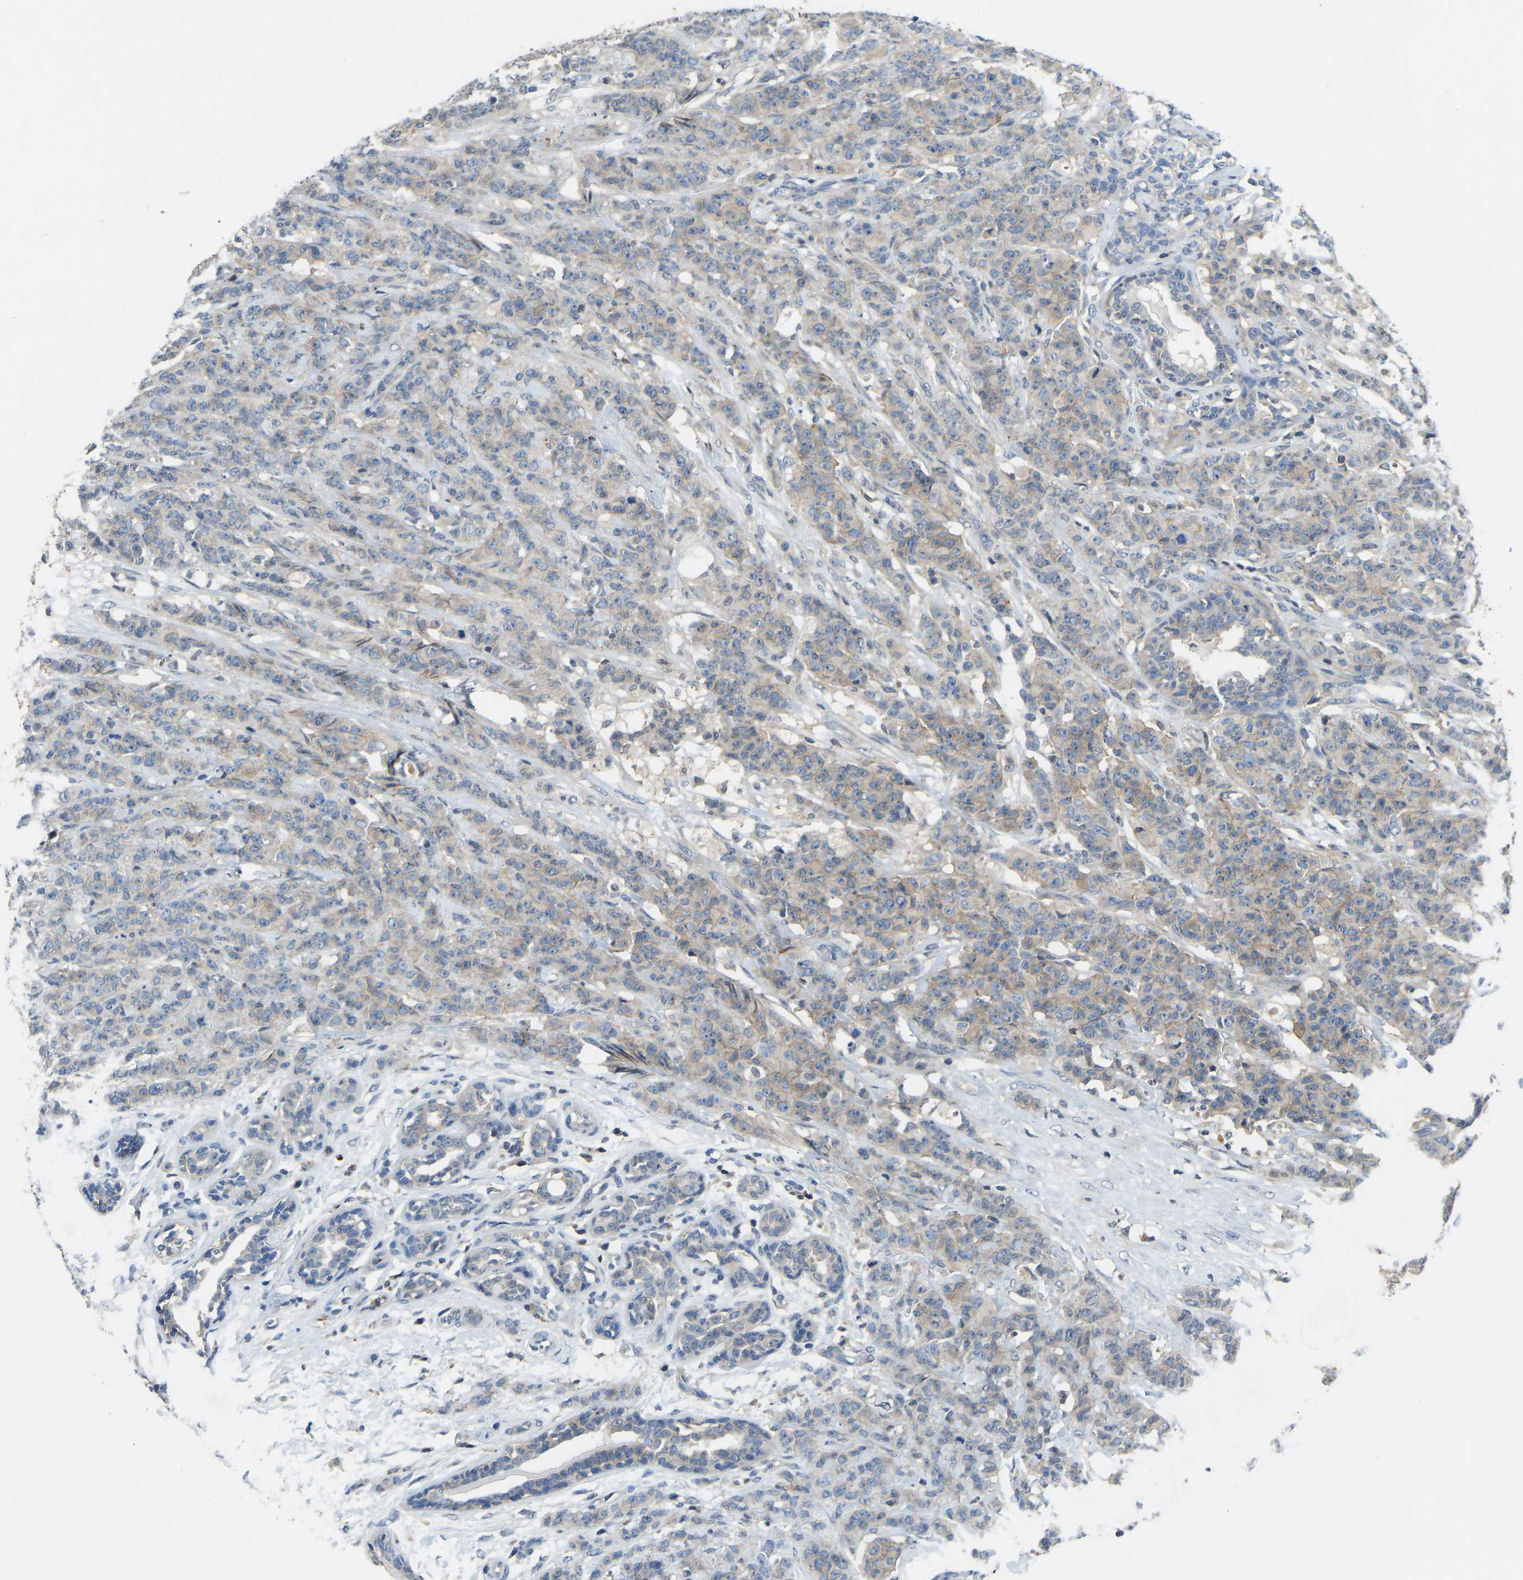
{"staining": {"intensity": "weak", "quantity": ">75%", "location": "cytoplasmic/membranous"}, "tissue": "breast cancer", "cell_type": "Tumor cells", "image_type": "cancer", "snomed": [{"axis": "morphology", "description": "Normal tissue, NOS"}, {"axis": "morphology", "description": "Duct carcinoma"}, {"axis": "topography", "description": "Breast"}], "caption": "Breast intraductal carcinoma stained with immunohistochemistry (IHC) shows weak cytoplasmic/membranous staining in approximately >75% of tumor cells. (Brightfield microscopy of DAB IHC at high magnification).", "gene": "NDRG3", "patient": {"sex": "female", "age": 40}}